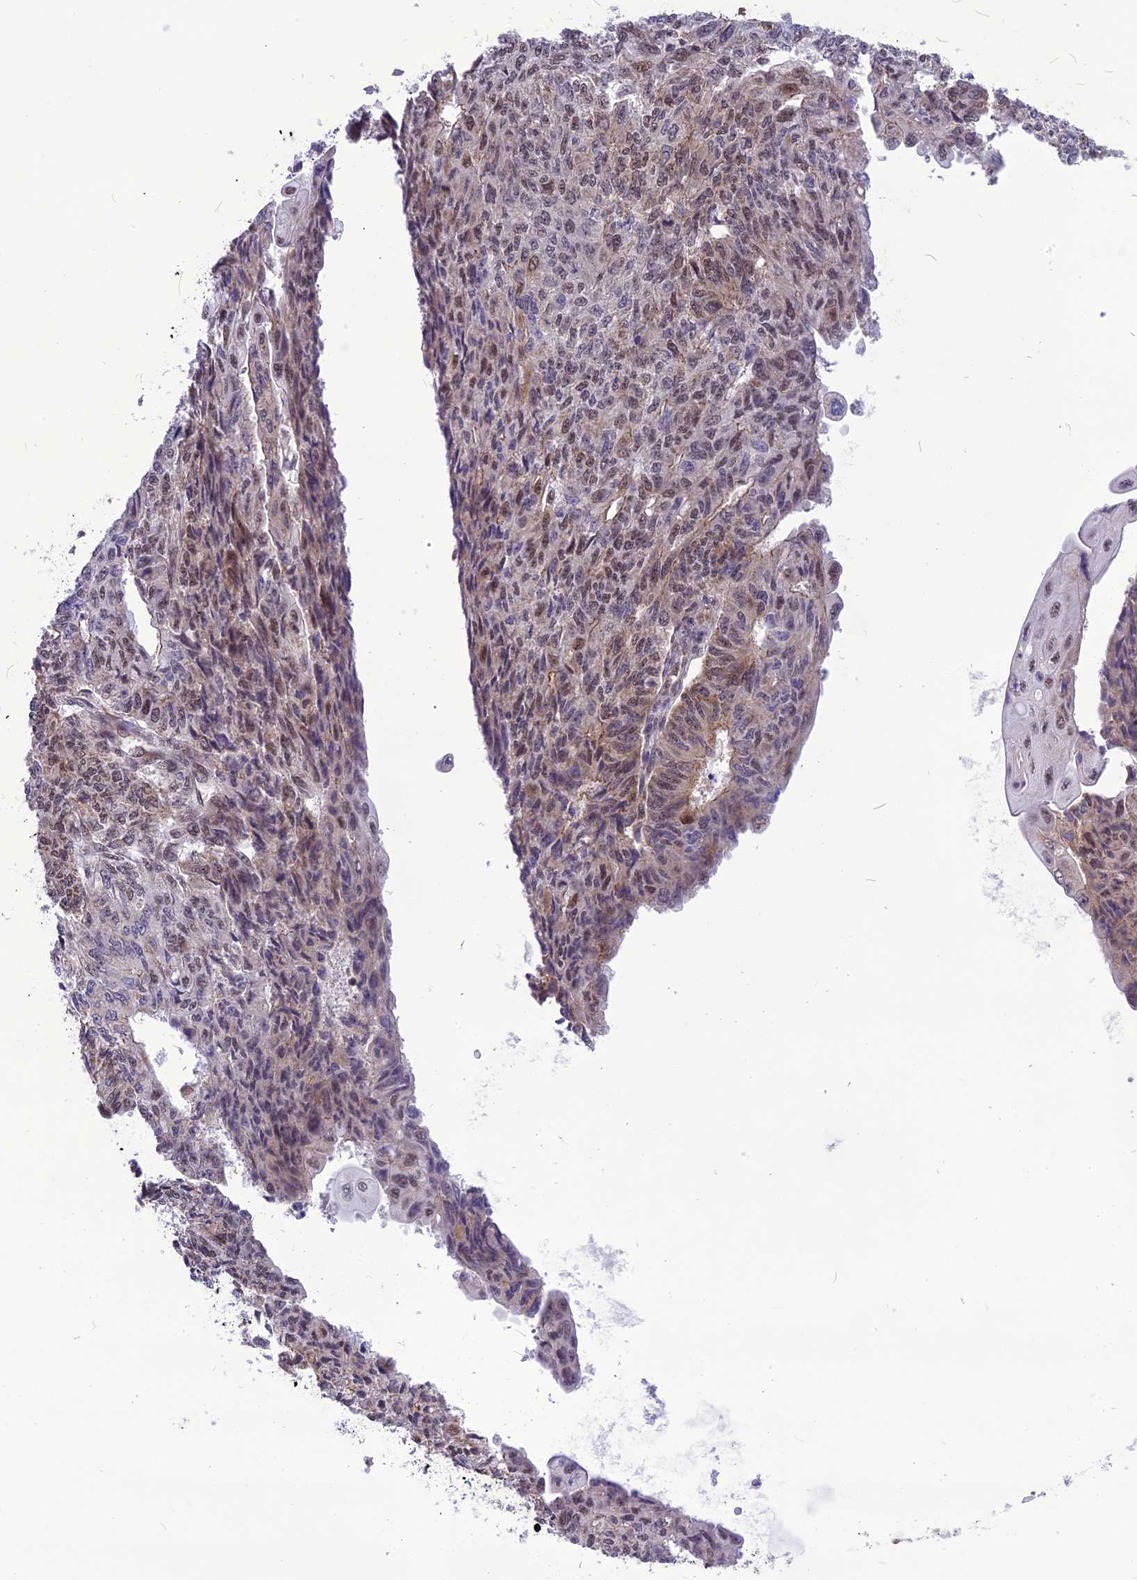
{"staining": {"intensity": "moderate", "quantity": "25%-75%", "location": "cytoplasmic/membranous,nuclear"}, "tissue": "endometrial cancer", "cell_type": "Tumor cells", "image_type": "cancer", "snomed": [{"axis": "morphology", "description": "Adenocarcinoma, NOS"}, {"axis": "topography", "description": "Endometrium"}], "caption": "Immunohistochemistry (IHC) staining of endometrial cancer, which displays medium levels of moderate cytoplasmic/membranous and nuclear positivity in about 25%-75% of tumor cells indicating moderate cytoplasmic/membranous and nuclear protein expression. The staining was performed using DAB (3,3'-diaminobenzidine) (brown) for protein detection and nuclei were counterstained in hematoxylin (blue).", "gene": "CMC1", "patient": {"sex": "female", "age": 32}}